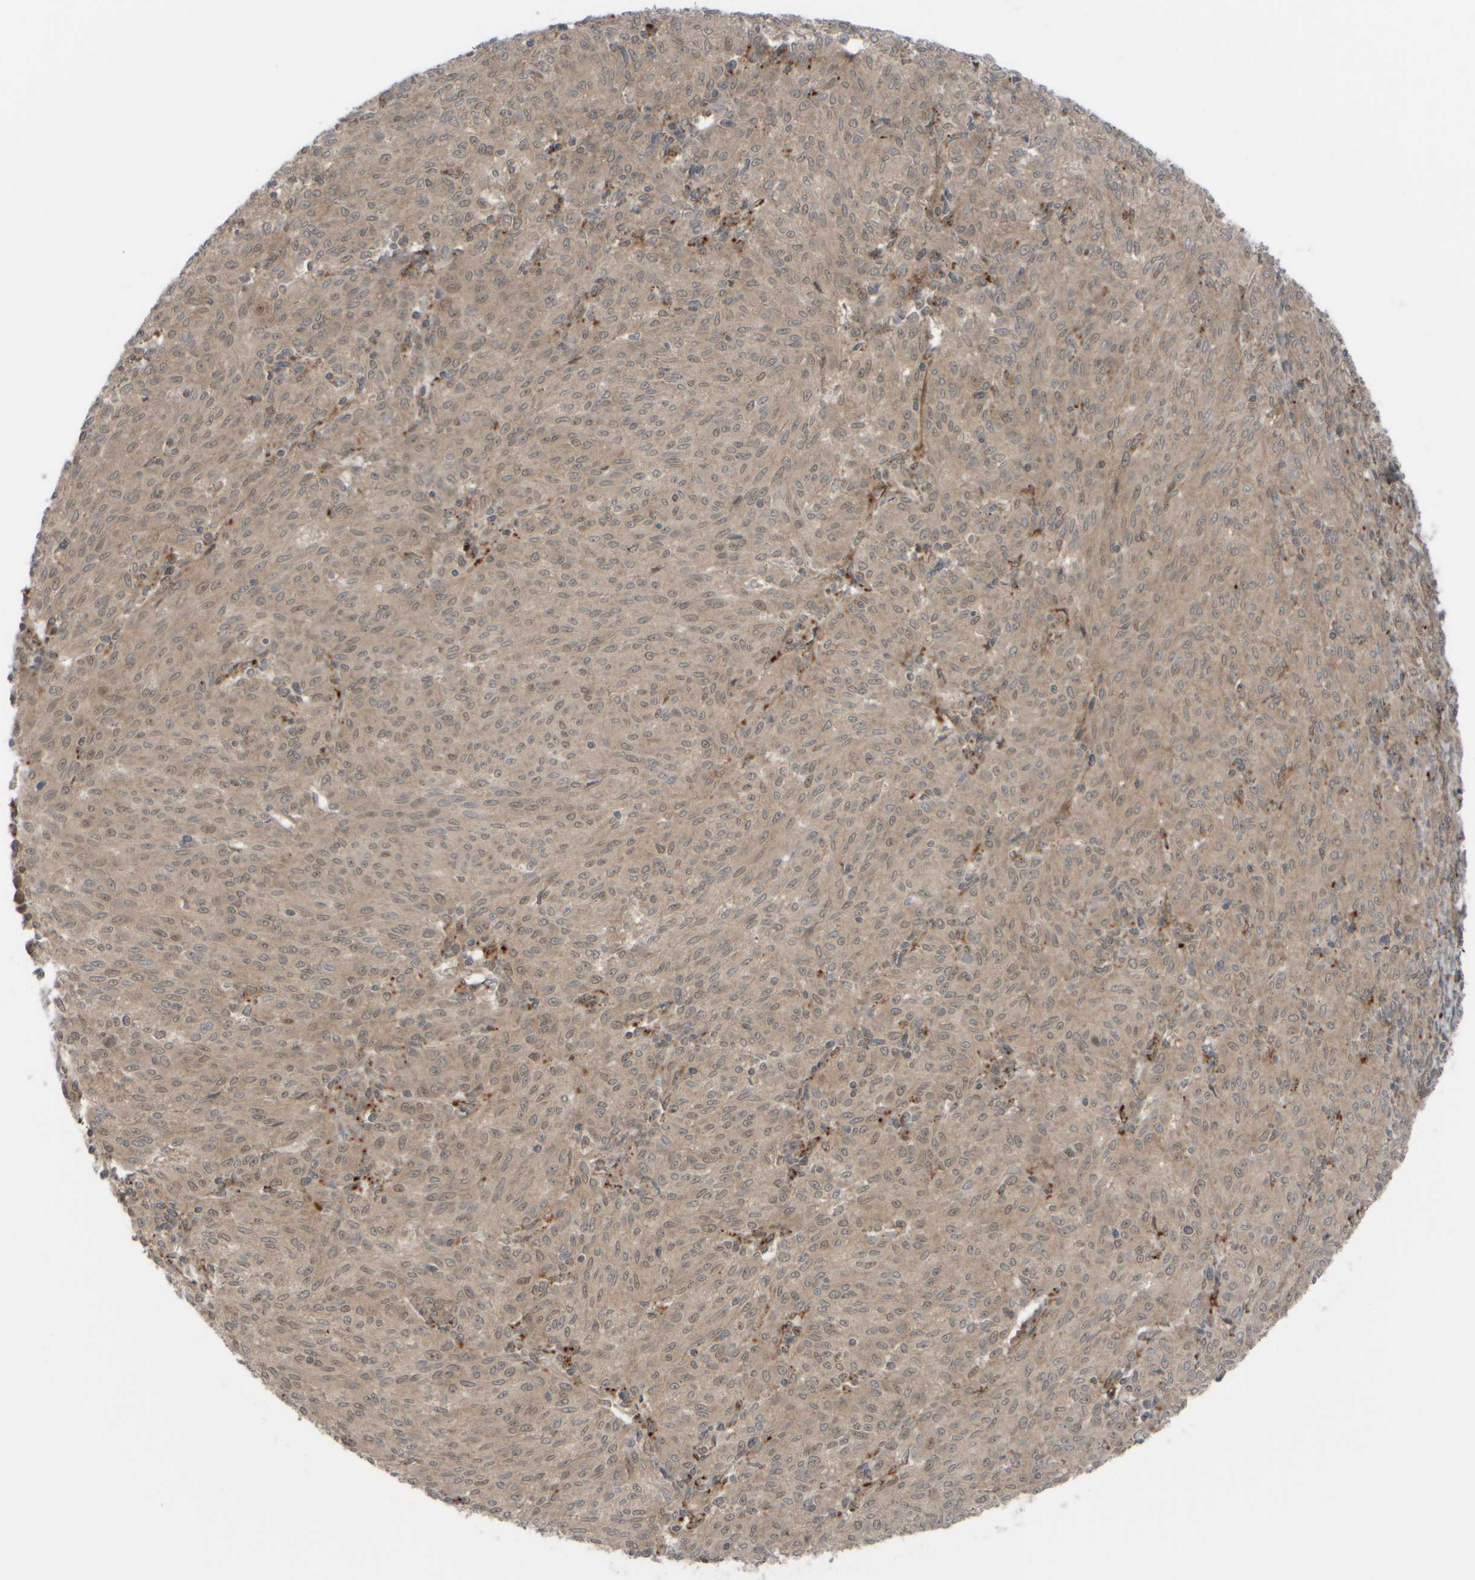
{"staining": {"intensity": "weak", "quantity": ">75%", "location": "cytoplasmic/membranous"}, "tissue": "melanoma", "cell_type": "Tumor cells", "image_type": "cancer", "snomed": [{"axis": "morphology", "description": "Malignant melanoma, NOS"}, {"axis": "topography", "description": "Skin"}], "caption": "DAB (3,3'-diaminobenzidine) immunohistochemical staining of malignant melanoma exhibits weak cytoplasmic/membranous protein positivity in about >75% of tumor cells.", "gene": "GIGYF1", "patient": {"sex": "female", "age": 72}}